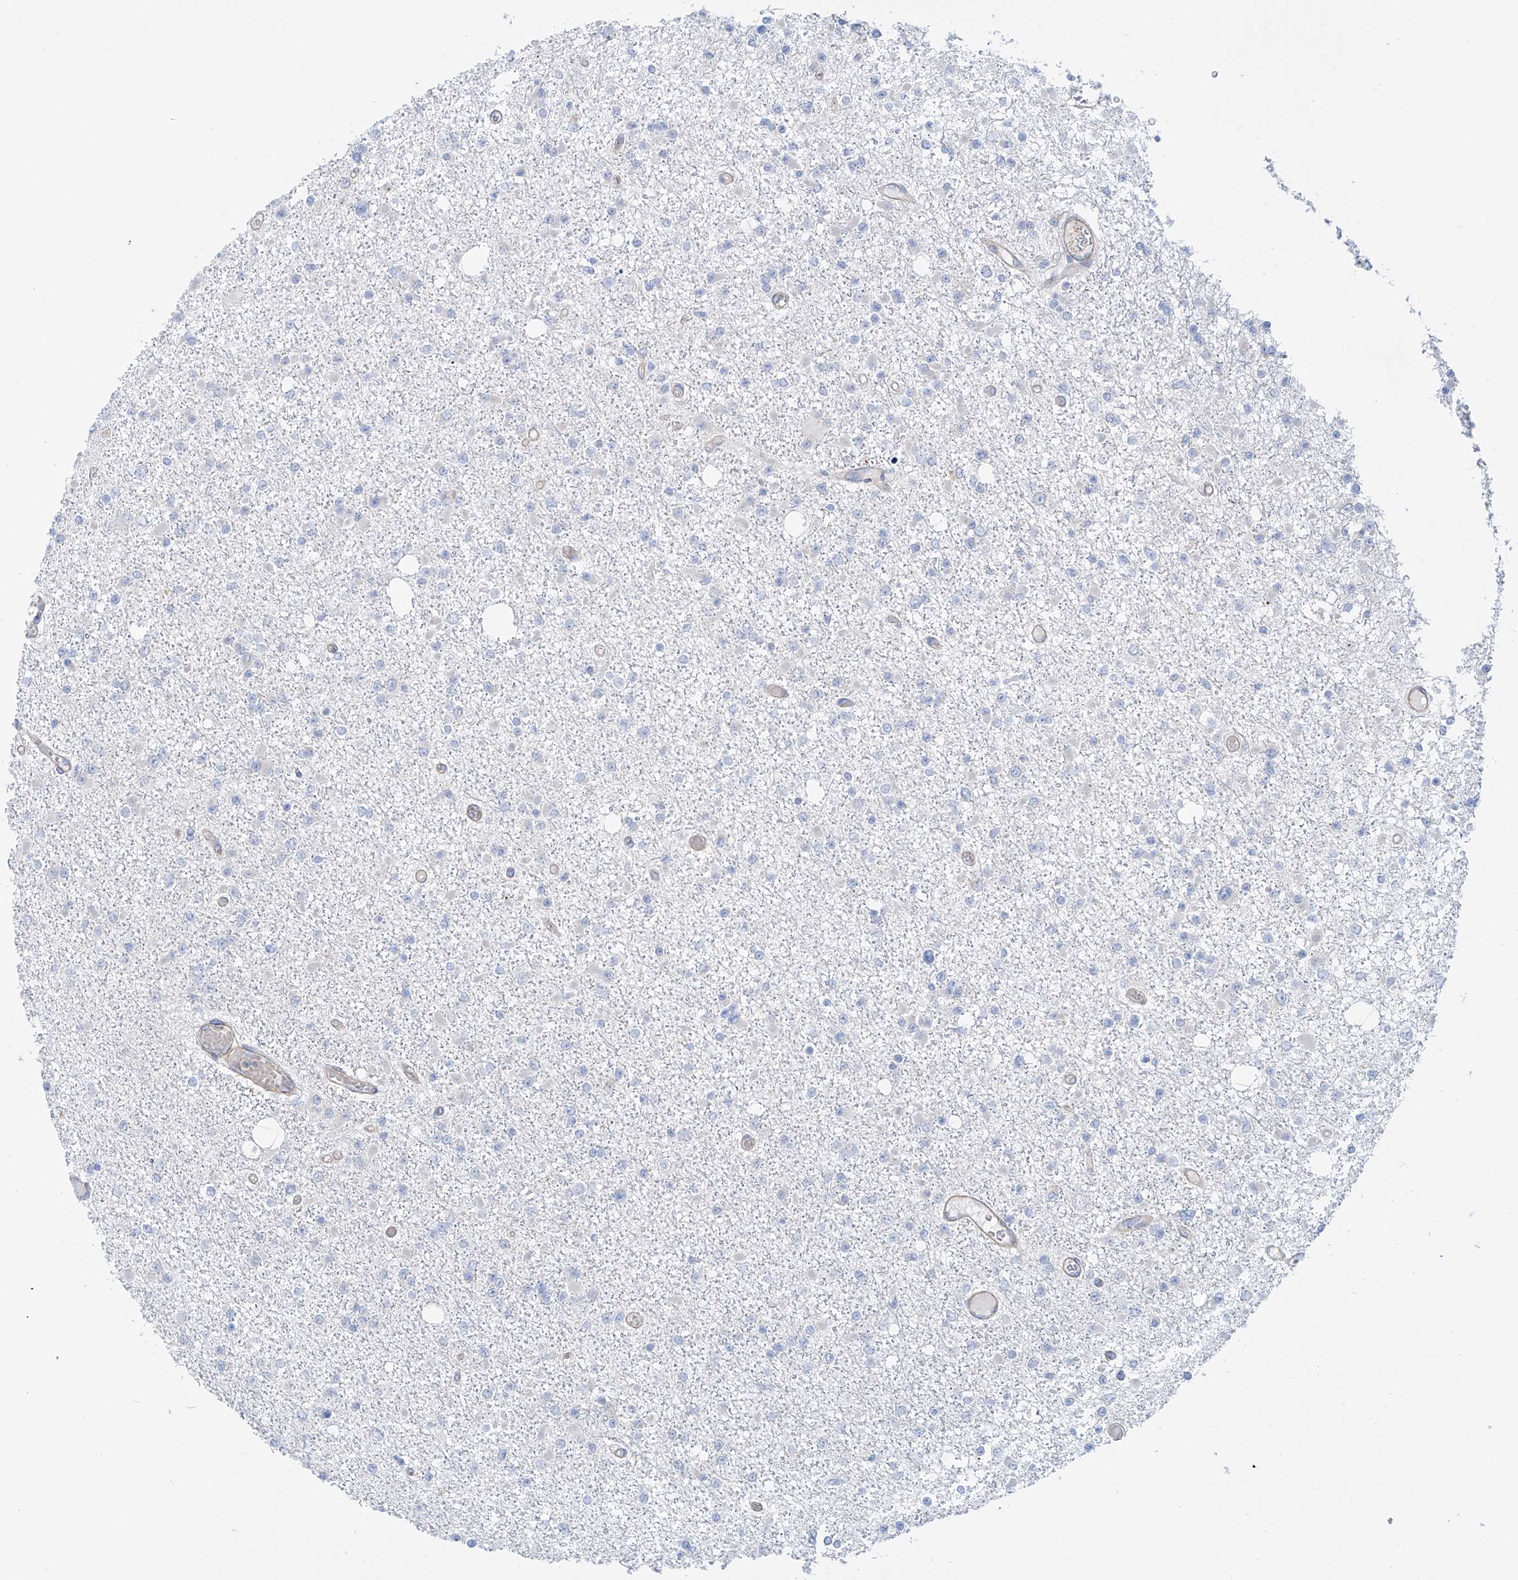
{"staining": {"intensity": "negative", "quantity": "none", "location": "none"}, "tissue": "glioma", "cell_type": "Tumor cells", "image_type": "cancer", "snomed": [{"axis": "morphology", "description": "Glioma, malignant, Low grade"}, {"axis": "topography", "description": "Brain"}], "caption": "Immunohistochemistry micrograph of neoplastic tissue: human low-grade glioma (malignant) stained with DAB (3,3'-diaminobenzidine) displays no significant protein expression in tumor cells. The staining was performed using DAB to visualize the protein expression in brown, while the nuclei were stained in blue with hematoxylin (Magnification: 20x).", "gene": "TMEM209", "patient": {"sex": "female", "age": 22}}